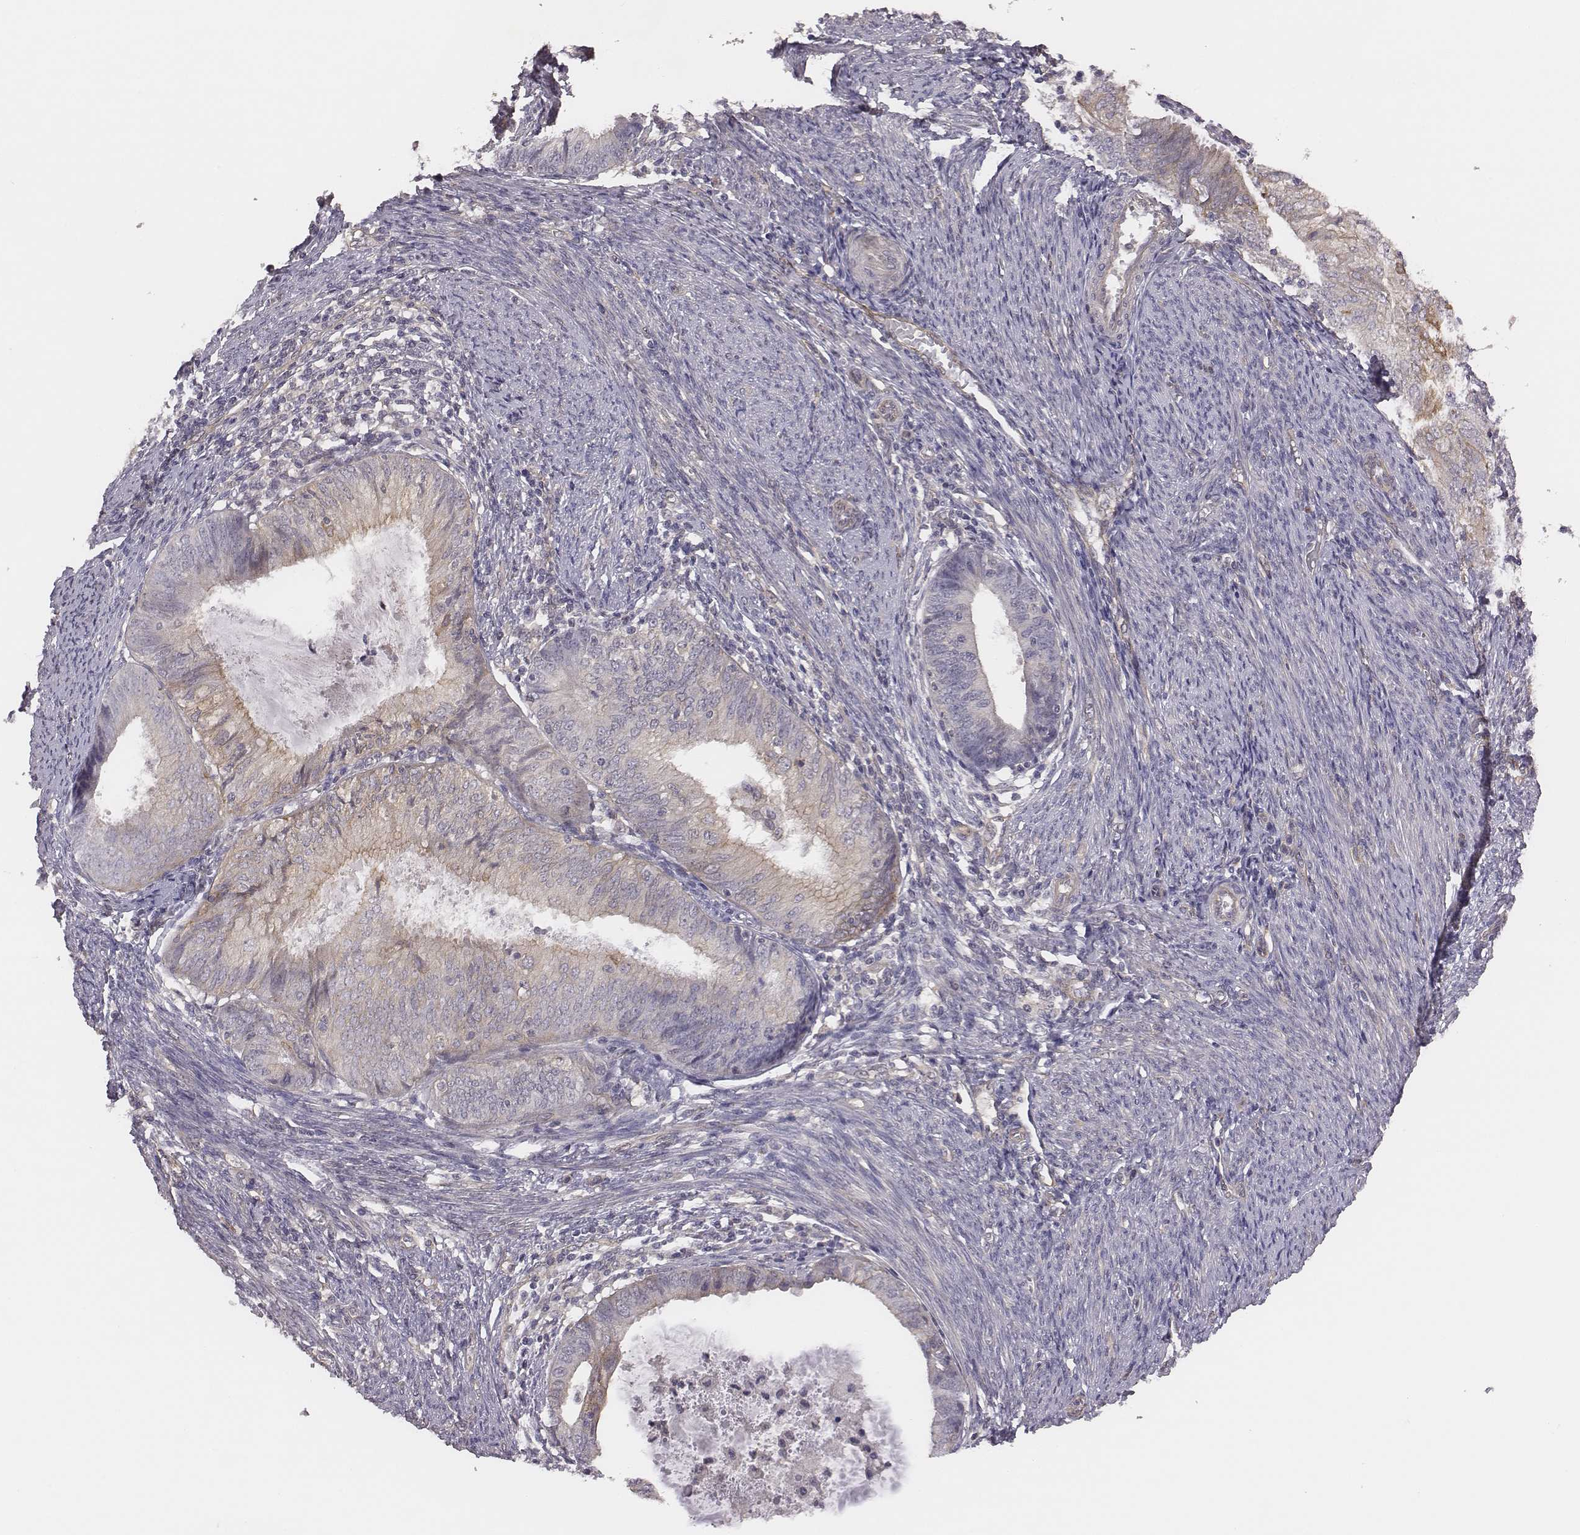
{"staining": {"intensity": "weak", "quantity": "25%-75%", "location": "cytoplasmic/membranous"}, "tissue": "endometrial cancer", "cell_type": "Tumor cells", "image_type": "cancer", "snomed": [{"axis": "morphology", "description": "Adenocarcinoma, NOS"}, {"axis": "topography", "description": "Endometrium"}], "caption": "Endometrial cancer (adenocarcinoma) stained for a protein exhibits weak cytoplasmic/membranous positivity in tumor cells.", "gene": "SCARF1", "patient": {"sex": "female", "age": 57}}